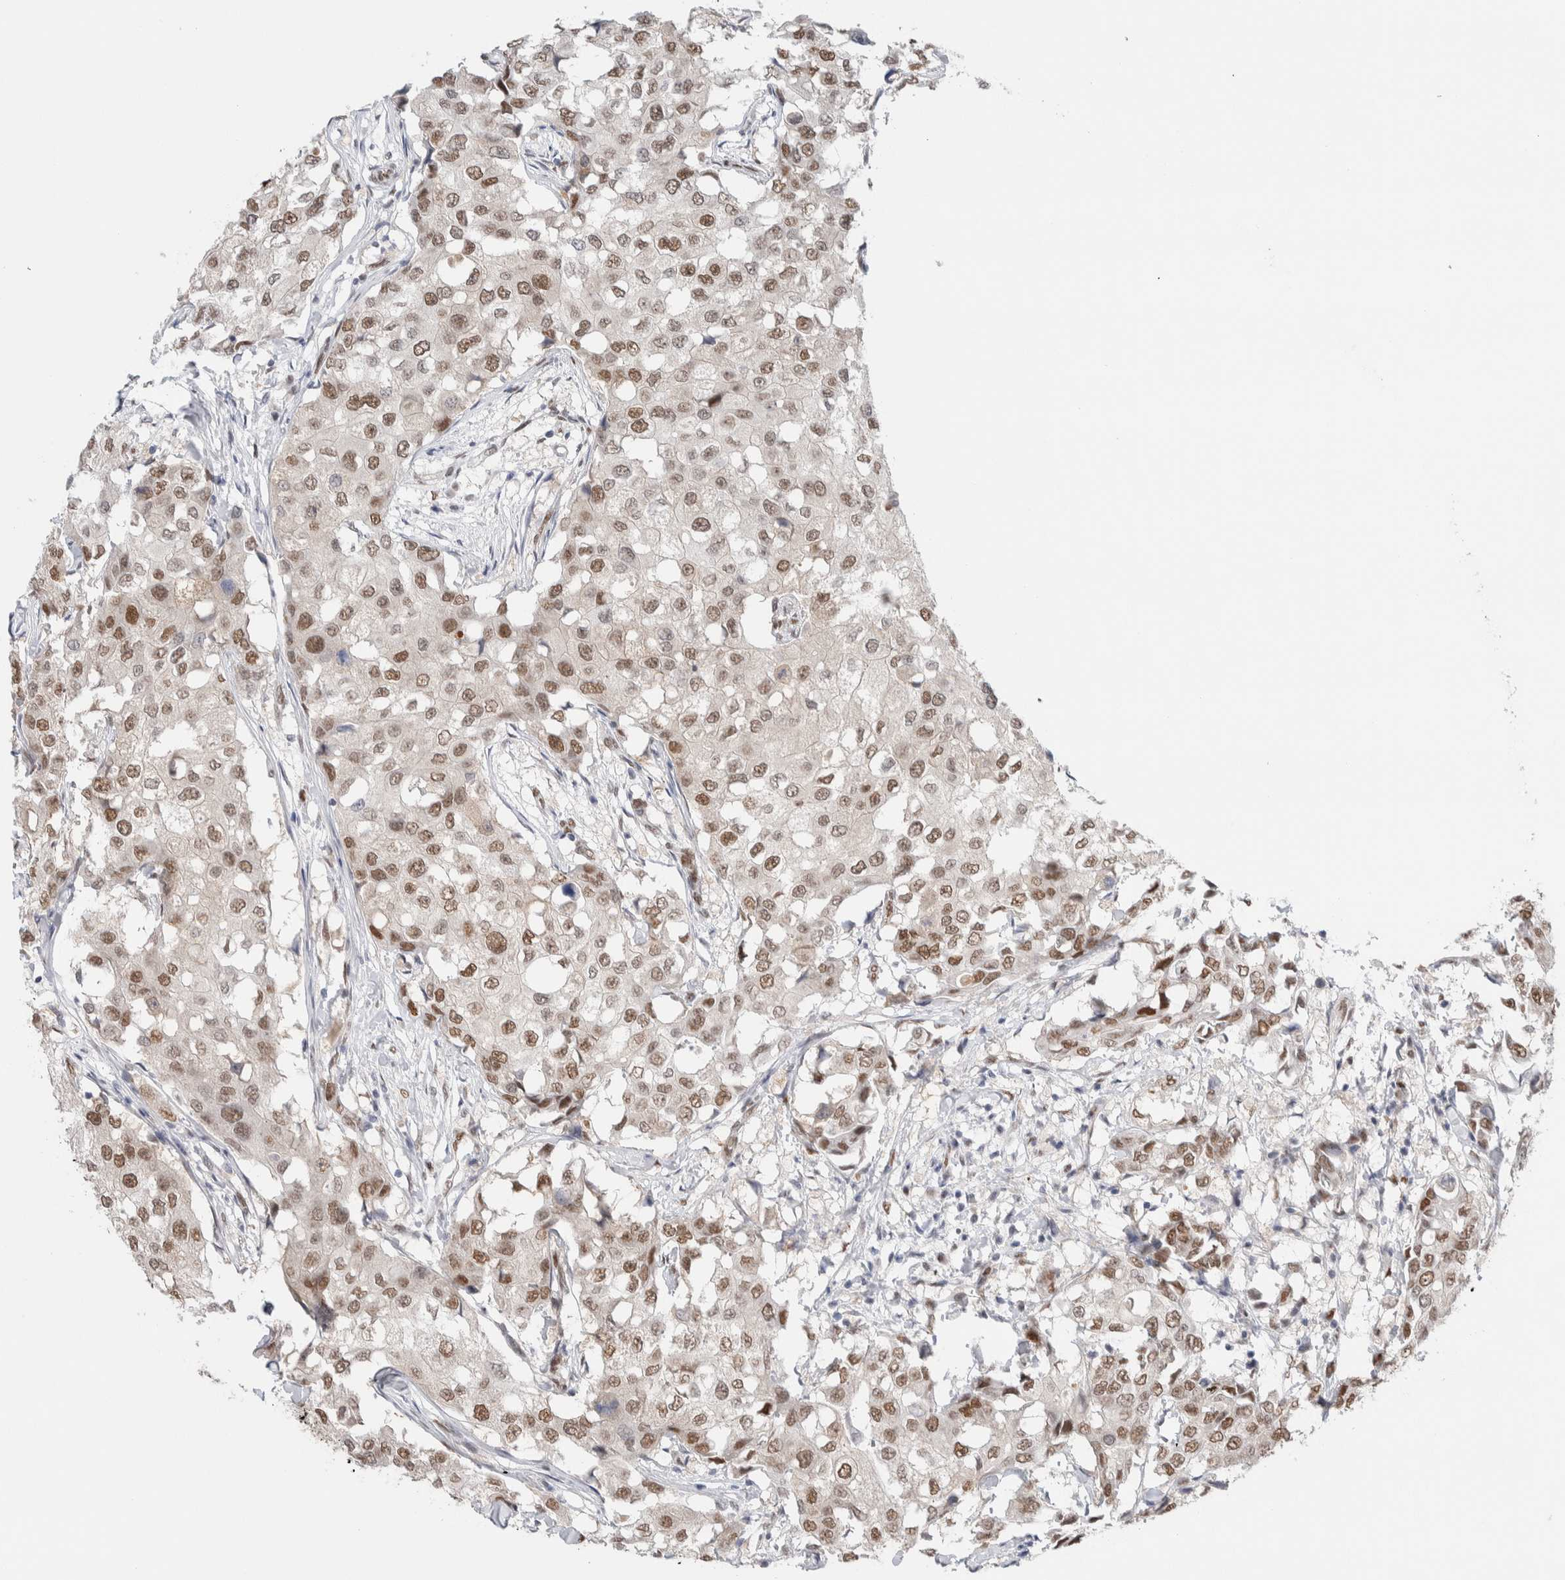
{"staining": {"intensity": "moderate", "quantity": ">75%", "location": "nuclear"}, "tissue": "breast cancer", "cell_type": "Tumor cells", "image_type": "cancer", "snomed": [{"axis": "morphology", "description": "Duct carcinoma"}, {"axis": "topography", "description": "Breast"}], "caption": "This is a micrograph of IHC staining of breast cancer, which shows moderate expression in the nuclear of tumor cells.", "gene": "PRMT1", "patient": {"sex": "female", "age": 27}}